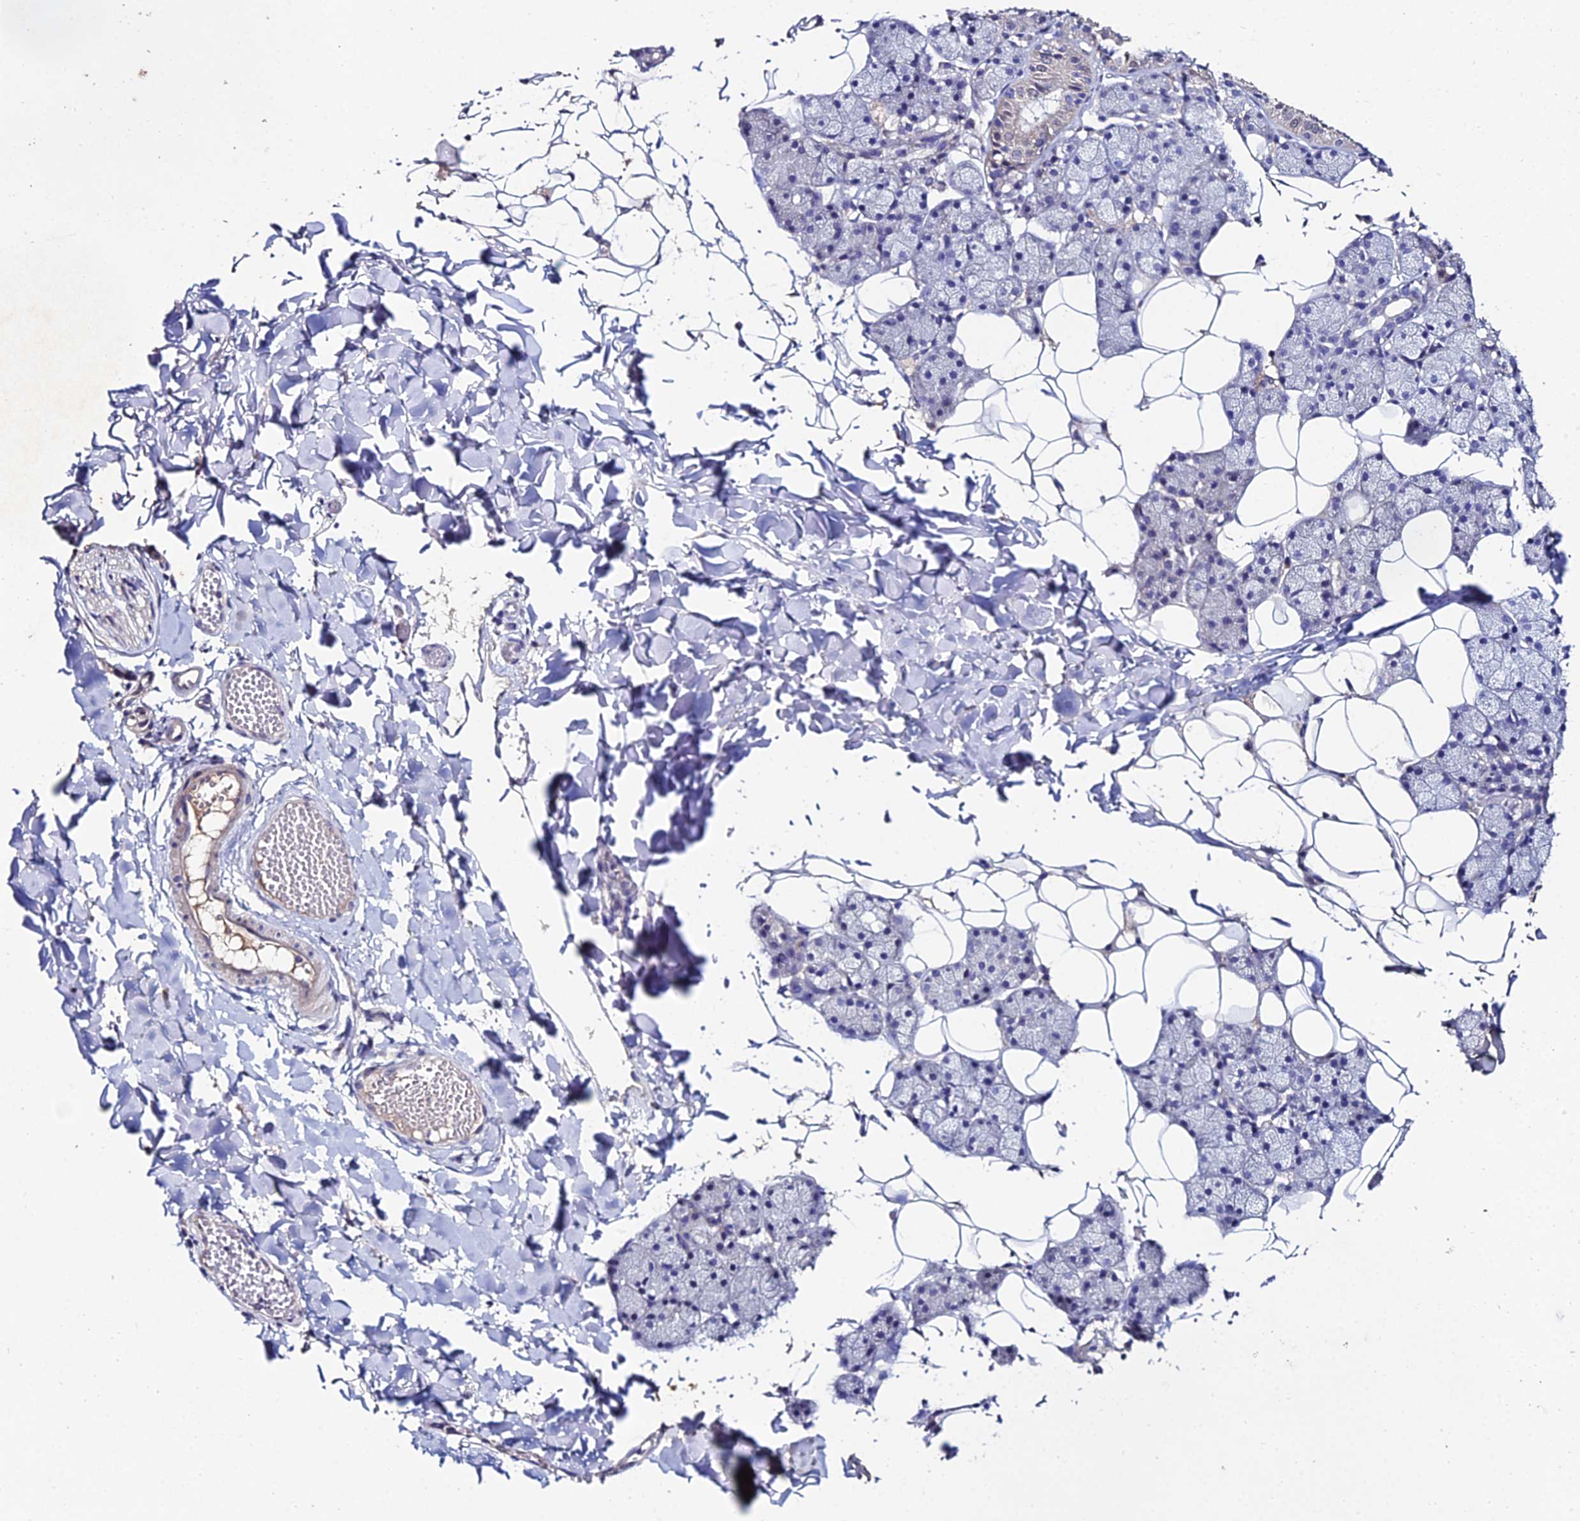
{"staining": {"intensity": "weak", "quantity": "<25%", "location": "cytoplasmic/membranous"}, "tissue": "salivary gland", "cell_type": "Glandular cells", "image_type": "normal", "snomed": [{"axis": "morphology", "description": "Normal tissue, NOS"}, {"axis": "topography", "description": "Salivary gland"}], "caption": "Protein analysis of normal salivary gland shows no significant staining in glandular cells. (DAB (3,3'-diaminobenzidine) IHC with hematoxylin counter stain).", "gene": "ESRRG", "patient": {"sex": "female", "age": 33}}